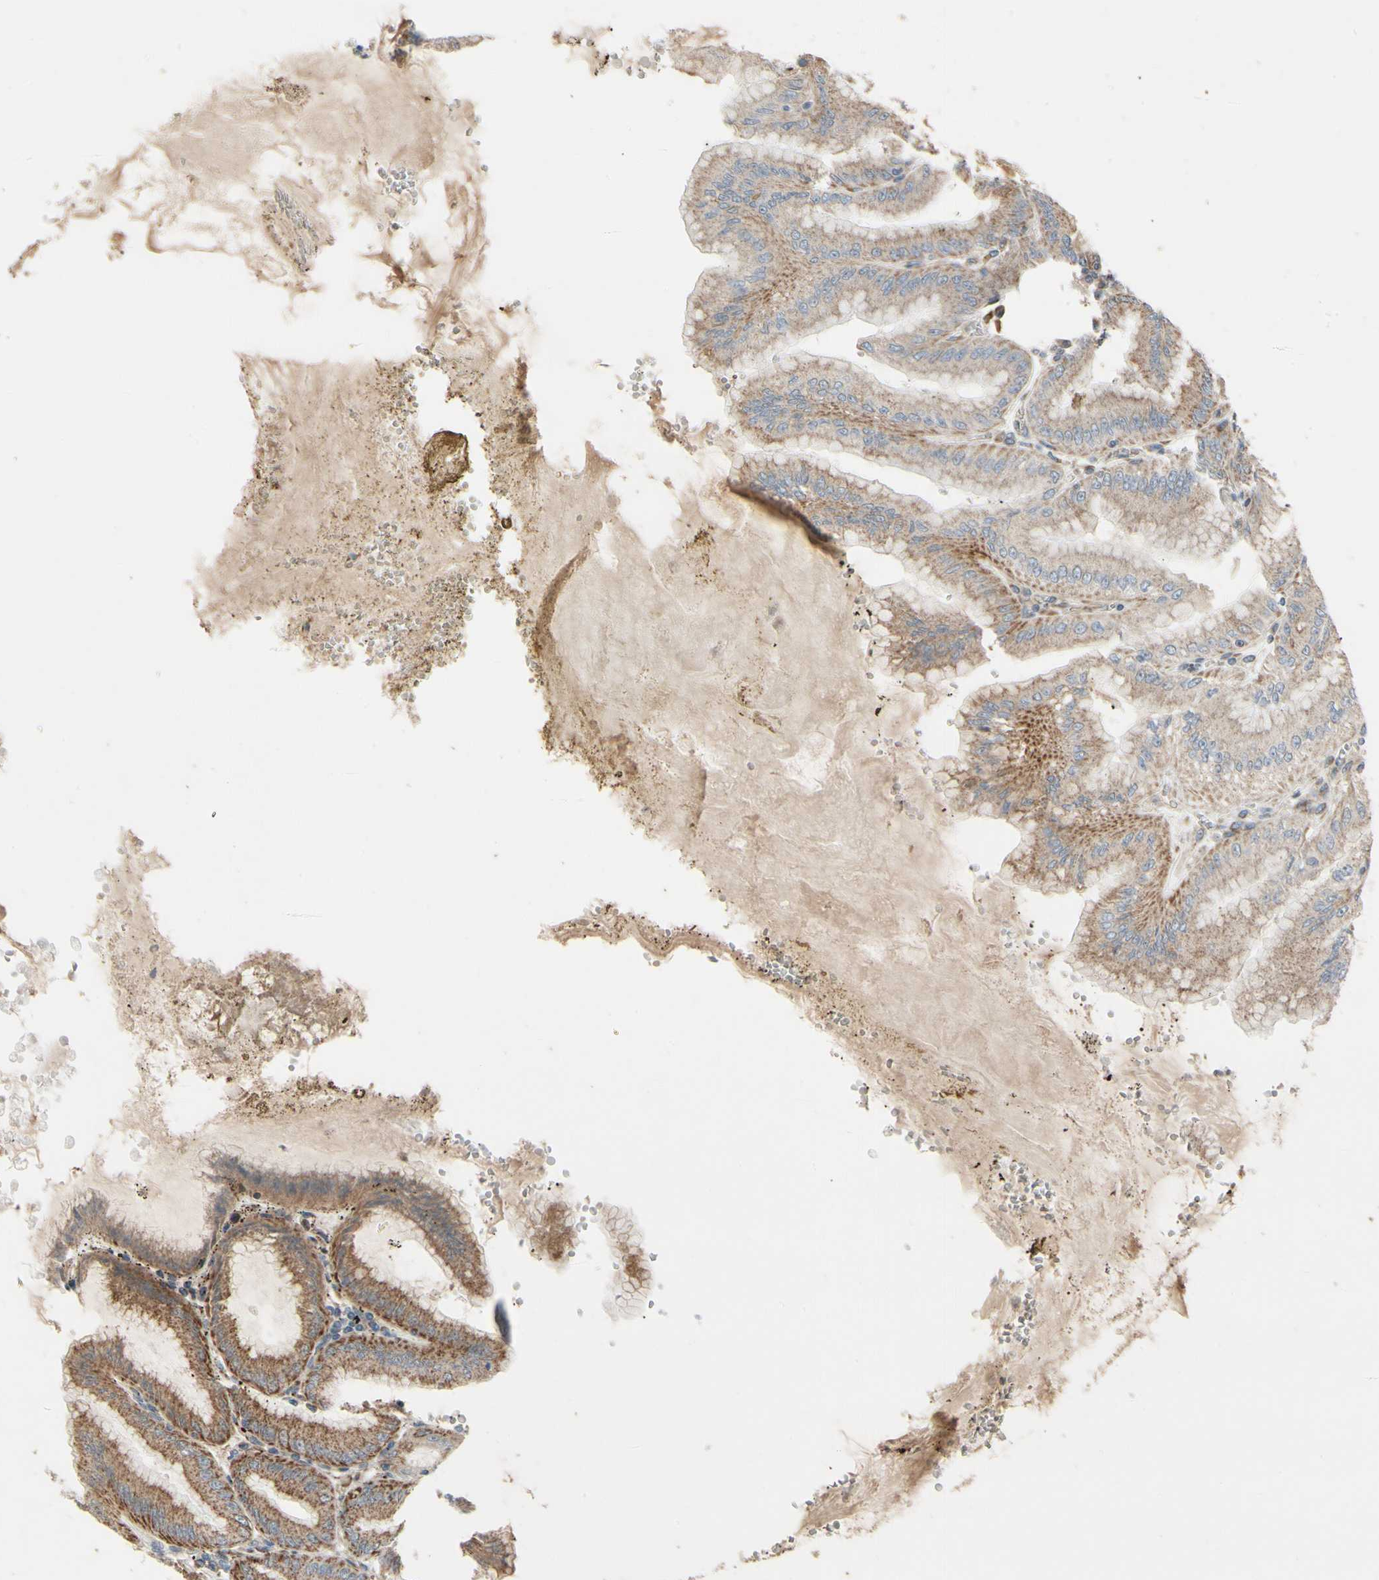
{"staining": {"intensity": "moderate", "quantity": ">75%", "location": "cytoplasmic/membranous"}, "tissue": "stomach", "cell_type": "Glandular cells", "image_type": "normal", "snomed": [{"axis": "morphology", "description": "Normal tissue, NOS"}, {"axis": "topography", "description": "Stomach, lower"}], "caption": "The image displays immunohistochemical staining of unremarkable stomach. There is moderate cytoplasmic/membranous staining is identified in approximately >75% of glandular cells. (DAB (3,3'-diaminobenzidine) IHC, brown staining for protein, blue staining for nuclei).", "gene": "MRPL9", "patient": {"sex": "male", "age": 71}}